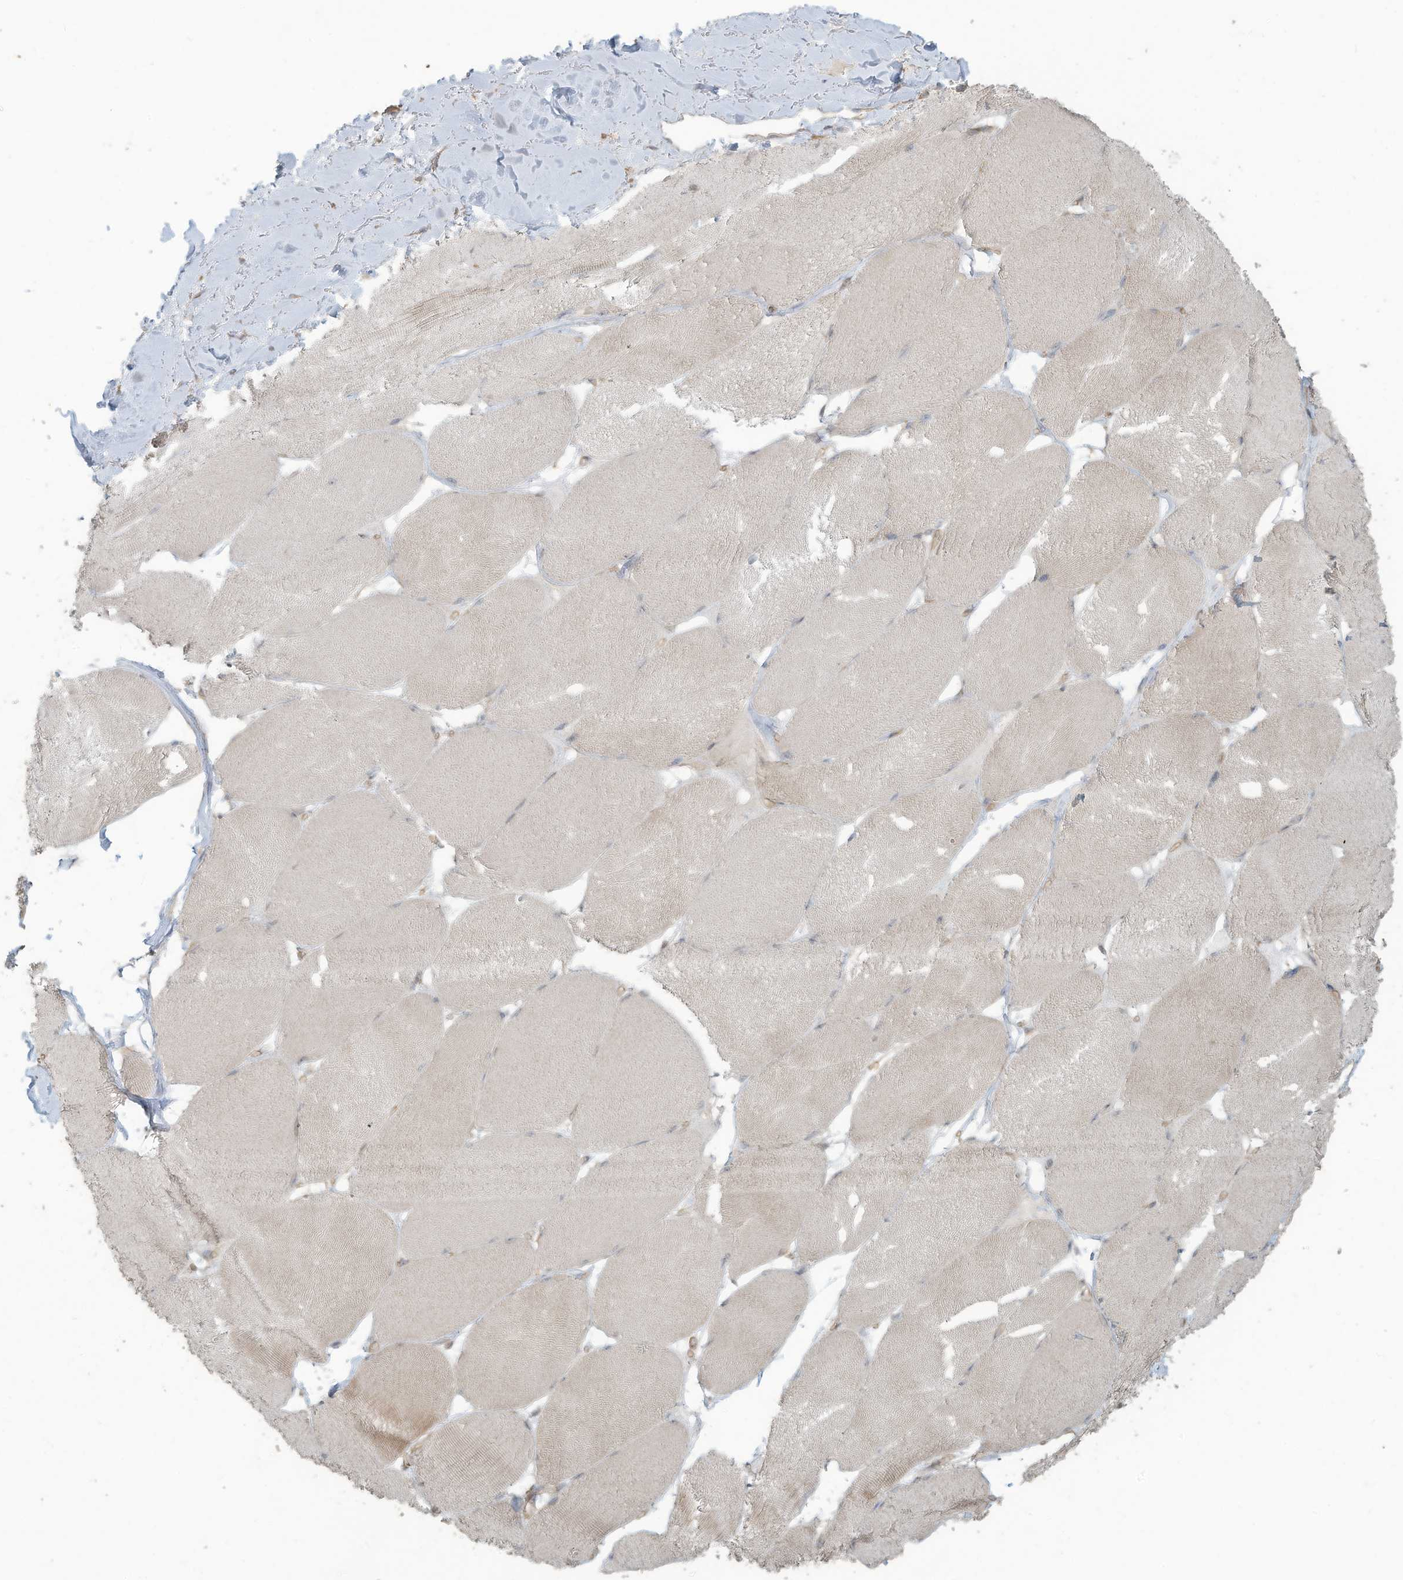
{"staining": {"intensity": "weak", "quantity": "25%-75%", "location": "cytoplasmic/membranous"}, "tissue": "skeletal muscle", "cell_type": "Myocytes", "image_type": "normal", "snomed": [{"axis": "morphology", "description": "Normal tissue, NOS"}, {"axis": "topography", "description": "Skin"}, {"axis": "topography", "description": "Skeletal muscle"}], "caption": "Skeletal muscle stained with DAB immunohistochemistry (IHC) reveals low levels of weak cytoplasmic/membranous positivity in approximately 25%-75% of myocytes.", "gene": "MAGIX", "patient": {"sex": "male", "age": 83}}